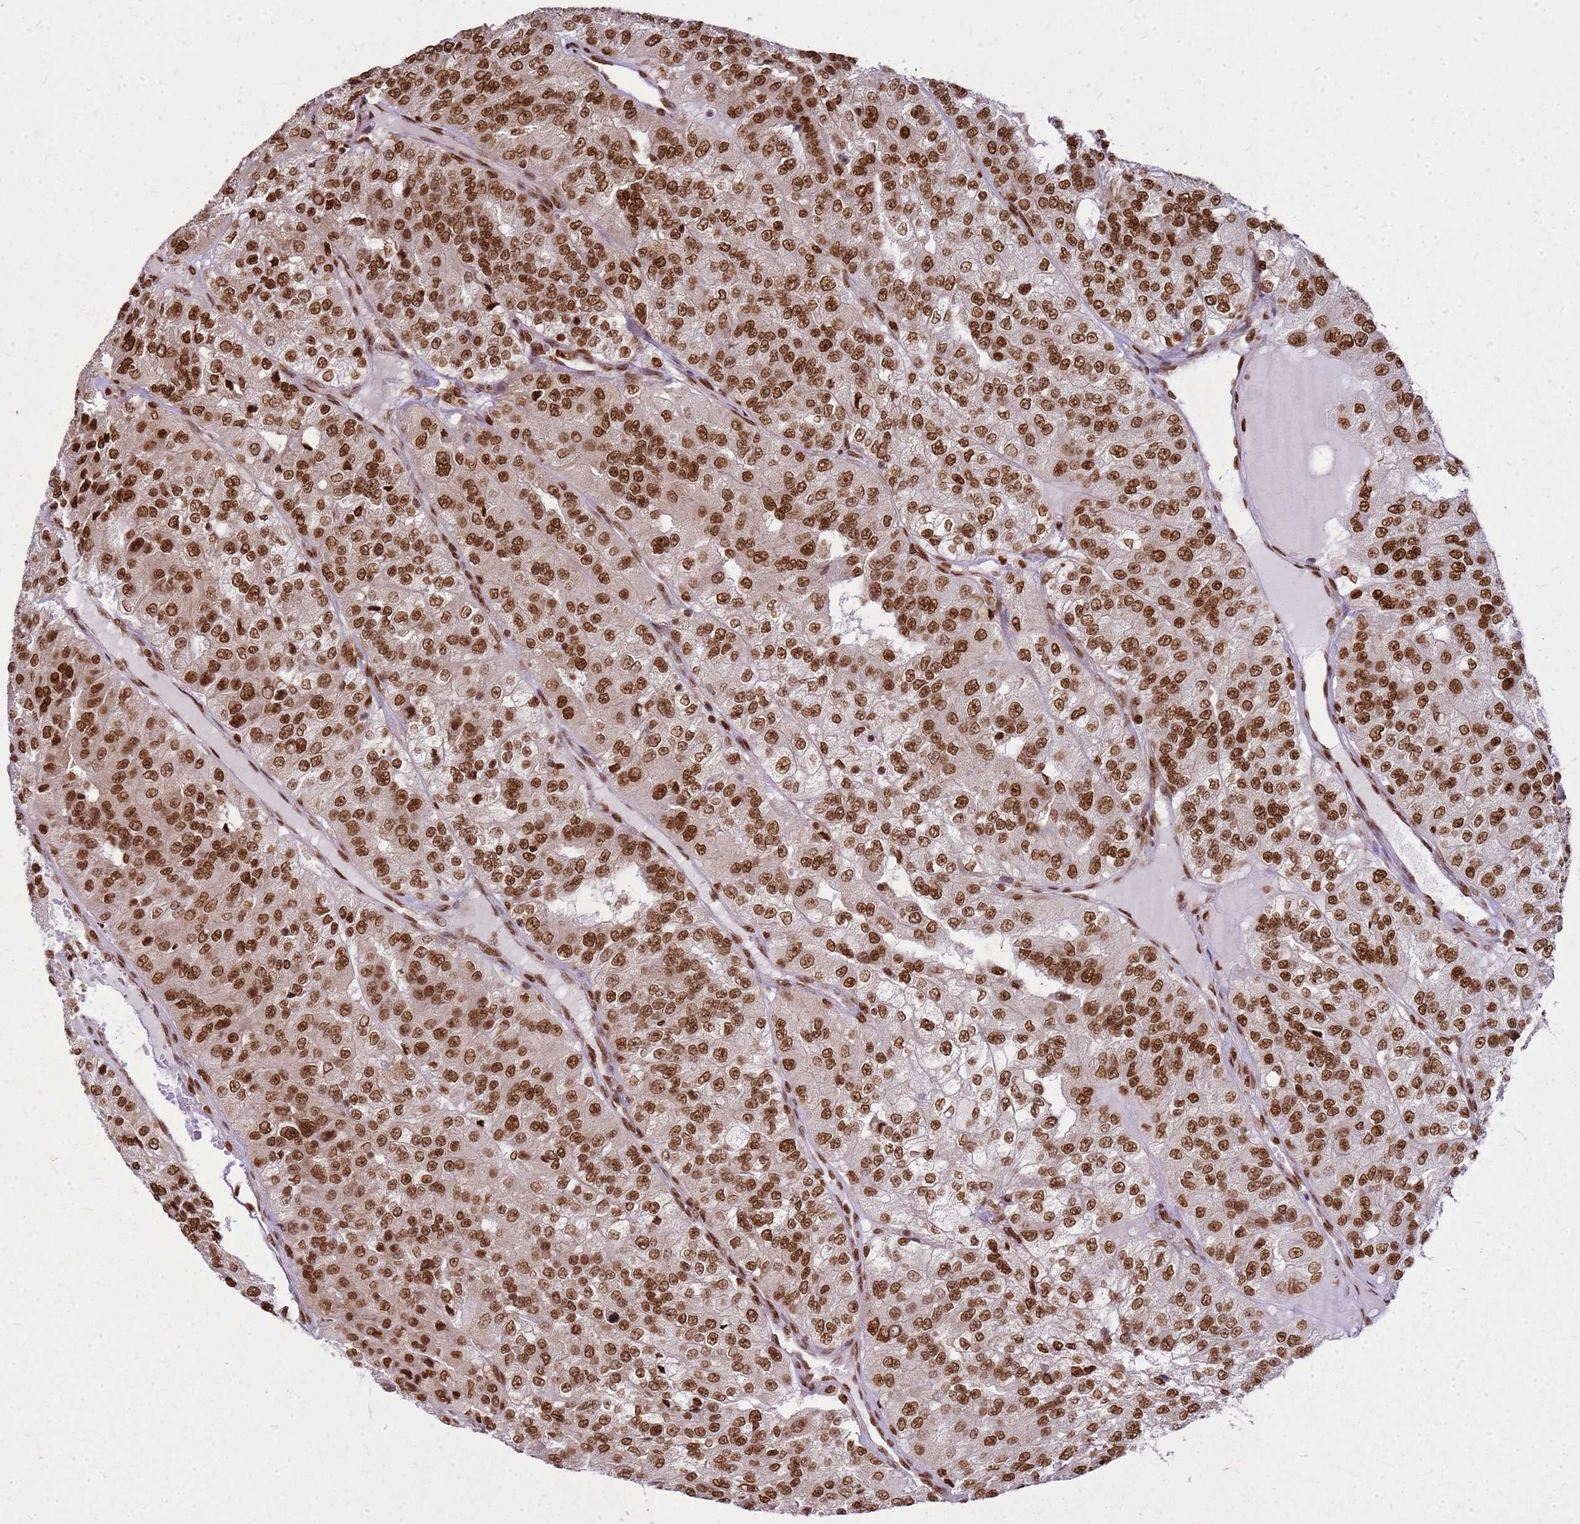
{"staining": {"intensity": "strong", "quantity": ">75%", "location": "nuclear"}, "tissue": "renal cancer", "cell_type": "Tumor cells", "image_type": "cancer", "snomed": [{"axis": "morphology", "description": "Adenocarcinoma, NOS"}, {"axis": "topography", "description": "Kidney"}], "caption": "Renal cancer stained with immunohistochemistry reveals strong nuclear staining in about >75% of tumor cells. (Brightfield microscopy of DAB IHC at high magnification).", "gene": "APEX1", "patient": {"sex": "female", "age": 63}}